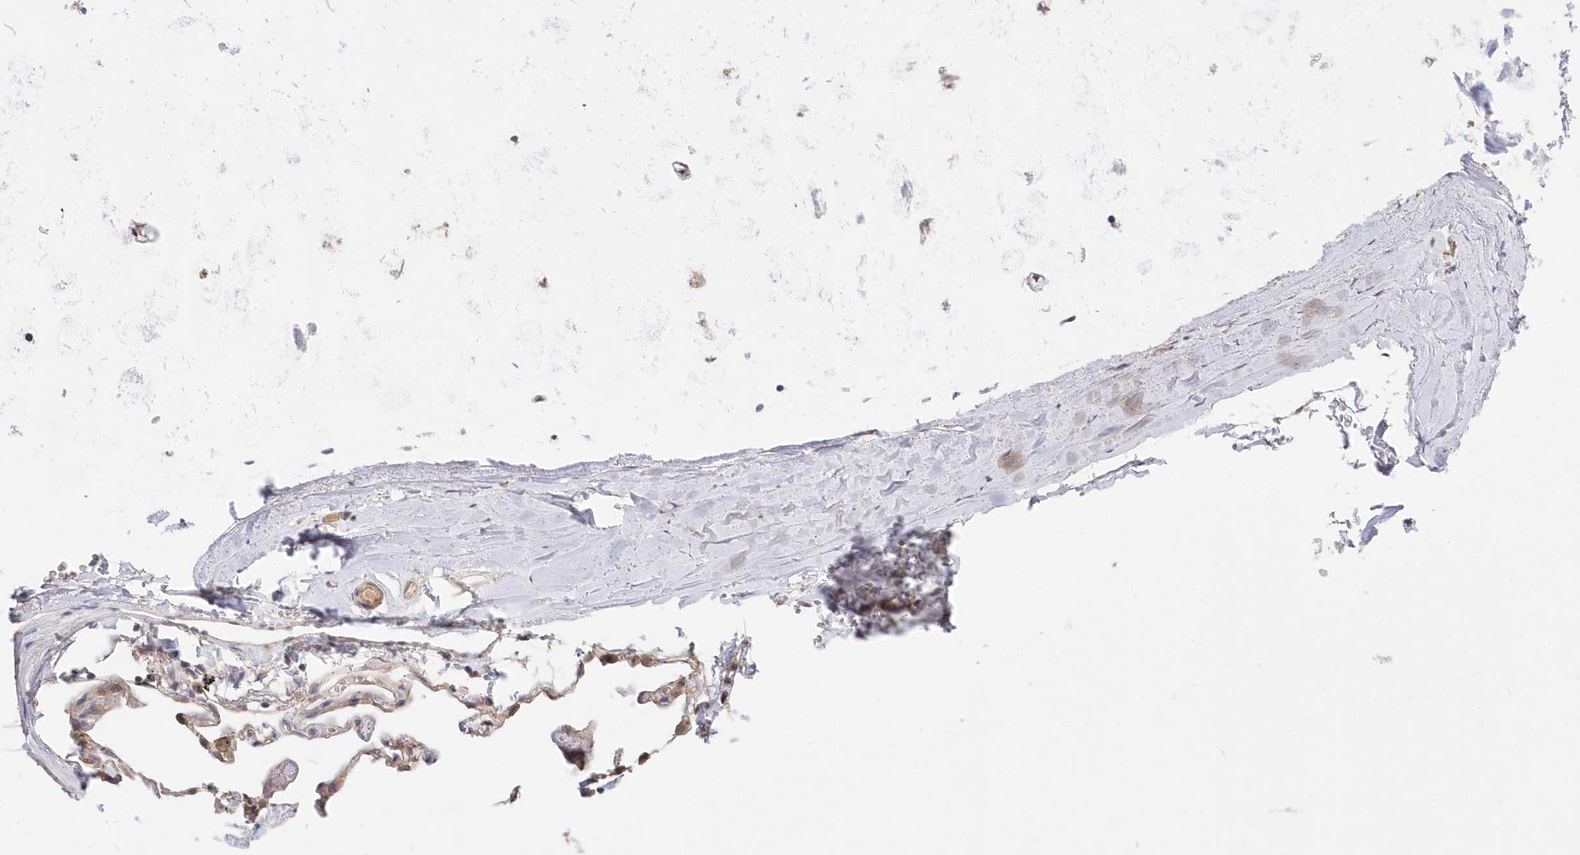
{"staining": {"intensity": "weak", "quantity": "25%-75%", "location": "cytoplasmic/membranous"}, "tissue": "adipose tissue", "cell_type": "Adipocytes", "image_type": "normal", "snomed": [{"axis": "morphology", "description": "Normal tissue, NOS"}, {"axis": "topography", "description": "Lymph node"}, {"axis": "topography", "description": "Bronchus"}], "caption": "Adipose tissue stained with immunohistochemistry (IHC) demonstrates weak cytoplasmic/membranous staining in approximately 25%-75% of adipocytes.", "gene": "KATNA1", "patient": {"sex": "male", "age": 63}}